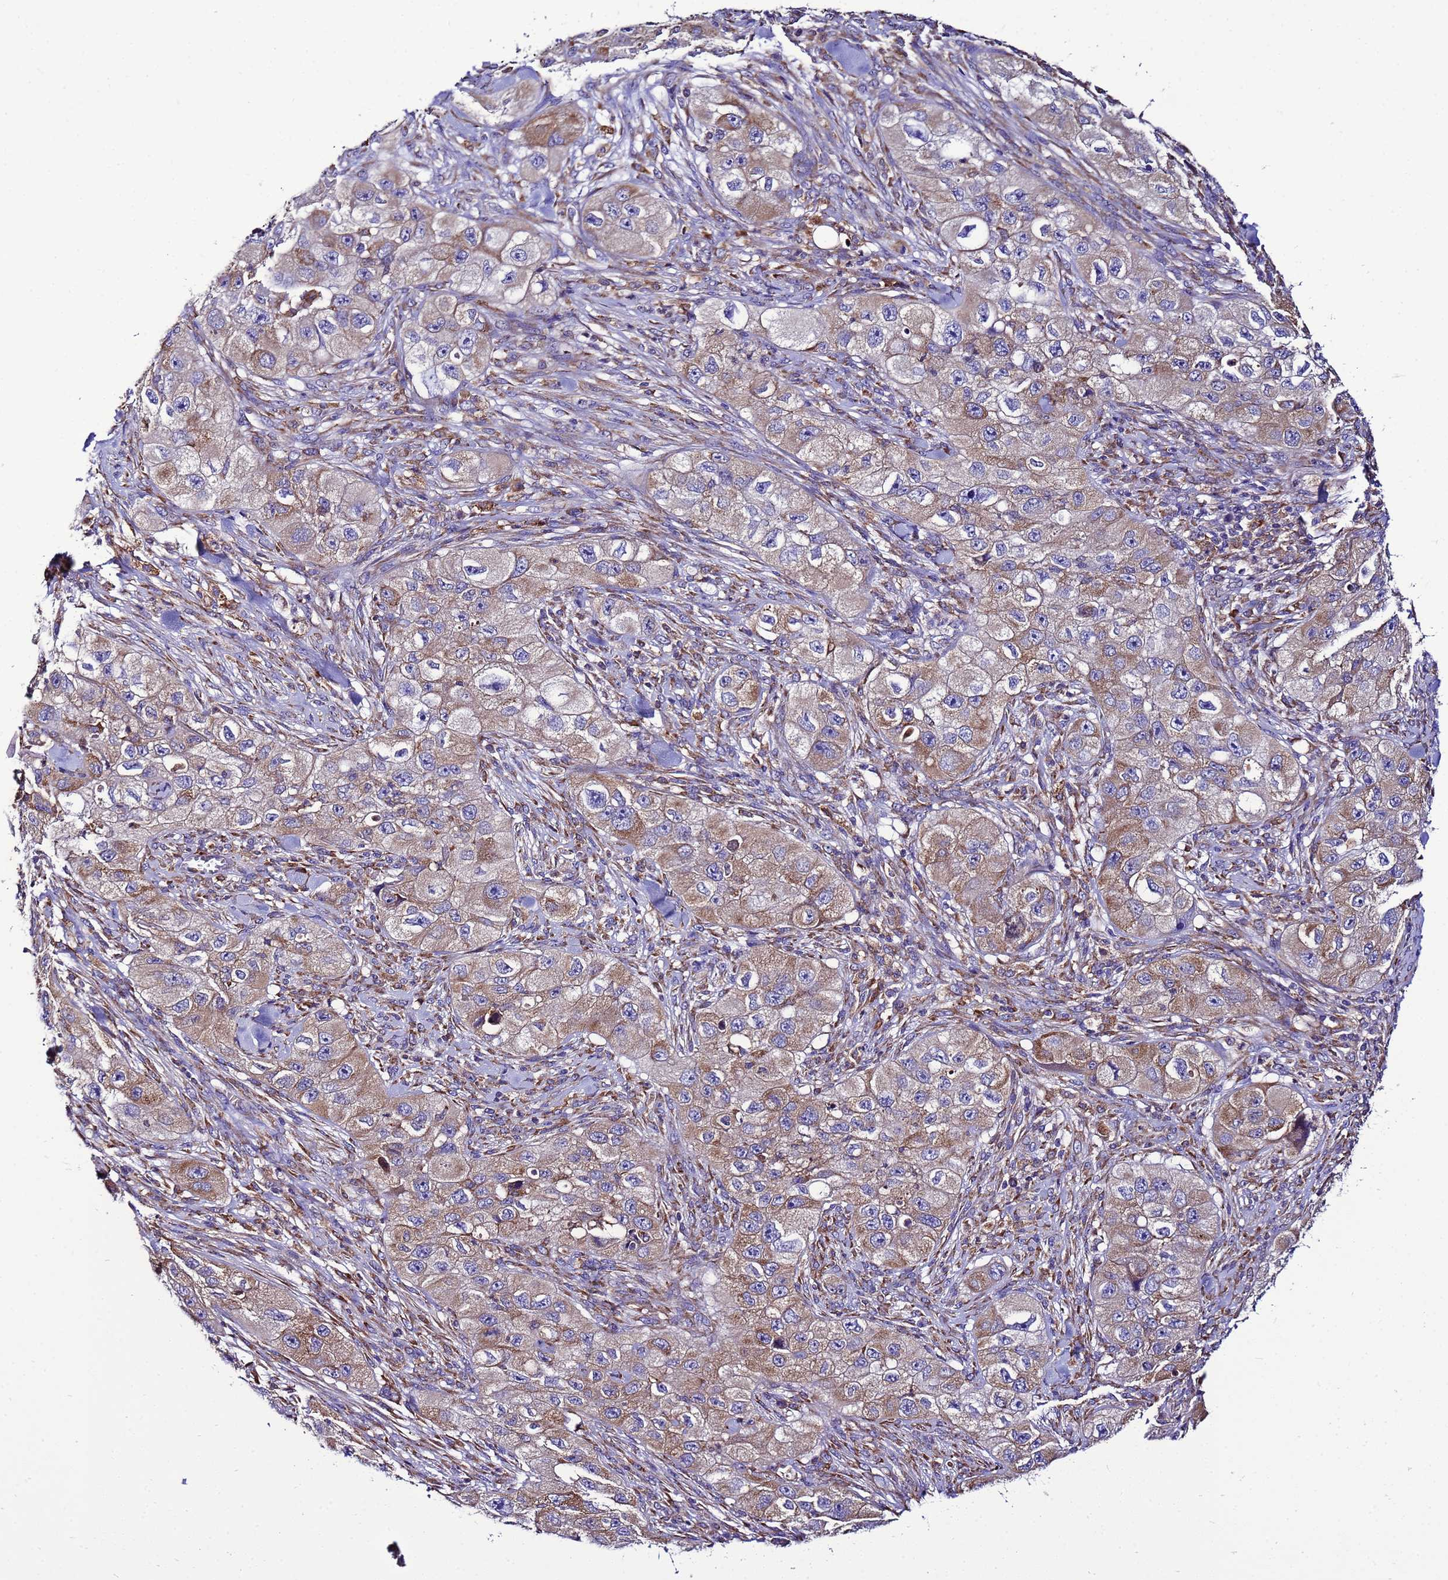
{"staining": {"intensity": "moderate", "quantity": "25%-75%", "location": "cytoplasmic/membranous"}, "tissue": "skin cancer", "cell_type": "Tumor cells", "image_type": "cancer", "snomed": [{"axis": "morphology", "description": "Squamous cell carcinoma, NOS"}, {"axis": "topography", "description": "Skin"}, {"axis": "topography", "description": "Subcutis"}], "caption": "Tumor cells exhibit medium levels of moderate cytoplasmic/membranous positivity in approximately 25%-75% of cells in skin cancer.", "gene": "ANTKMT", "patient": {"sex": "male", "age": 73}}